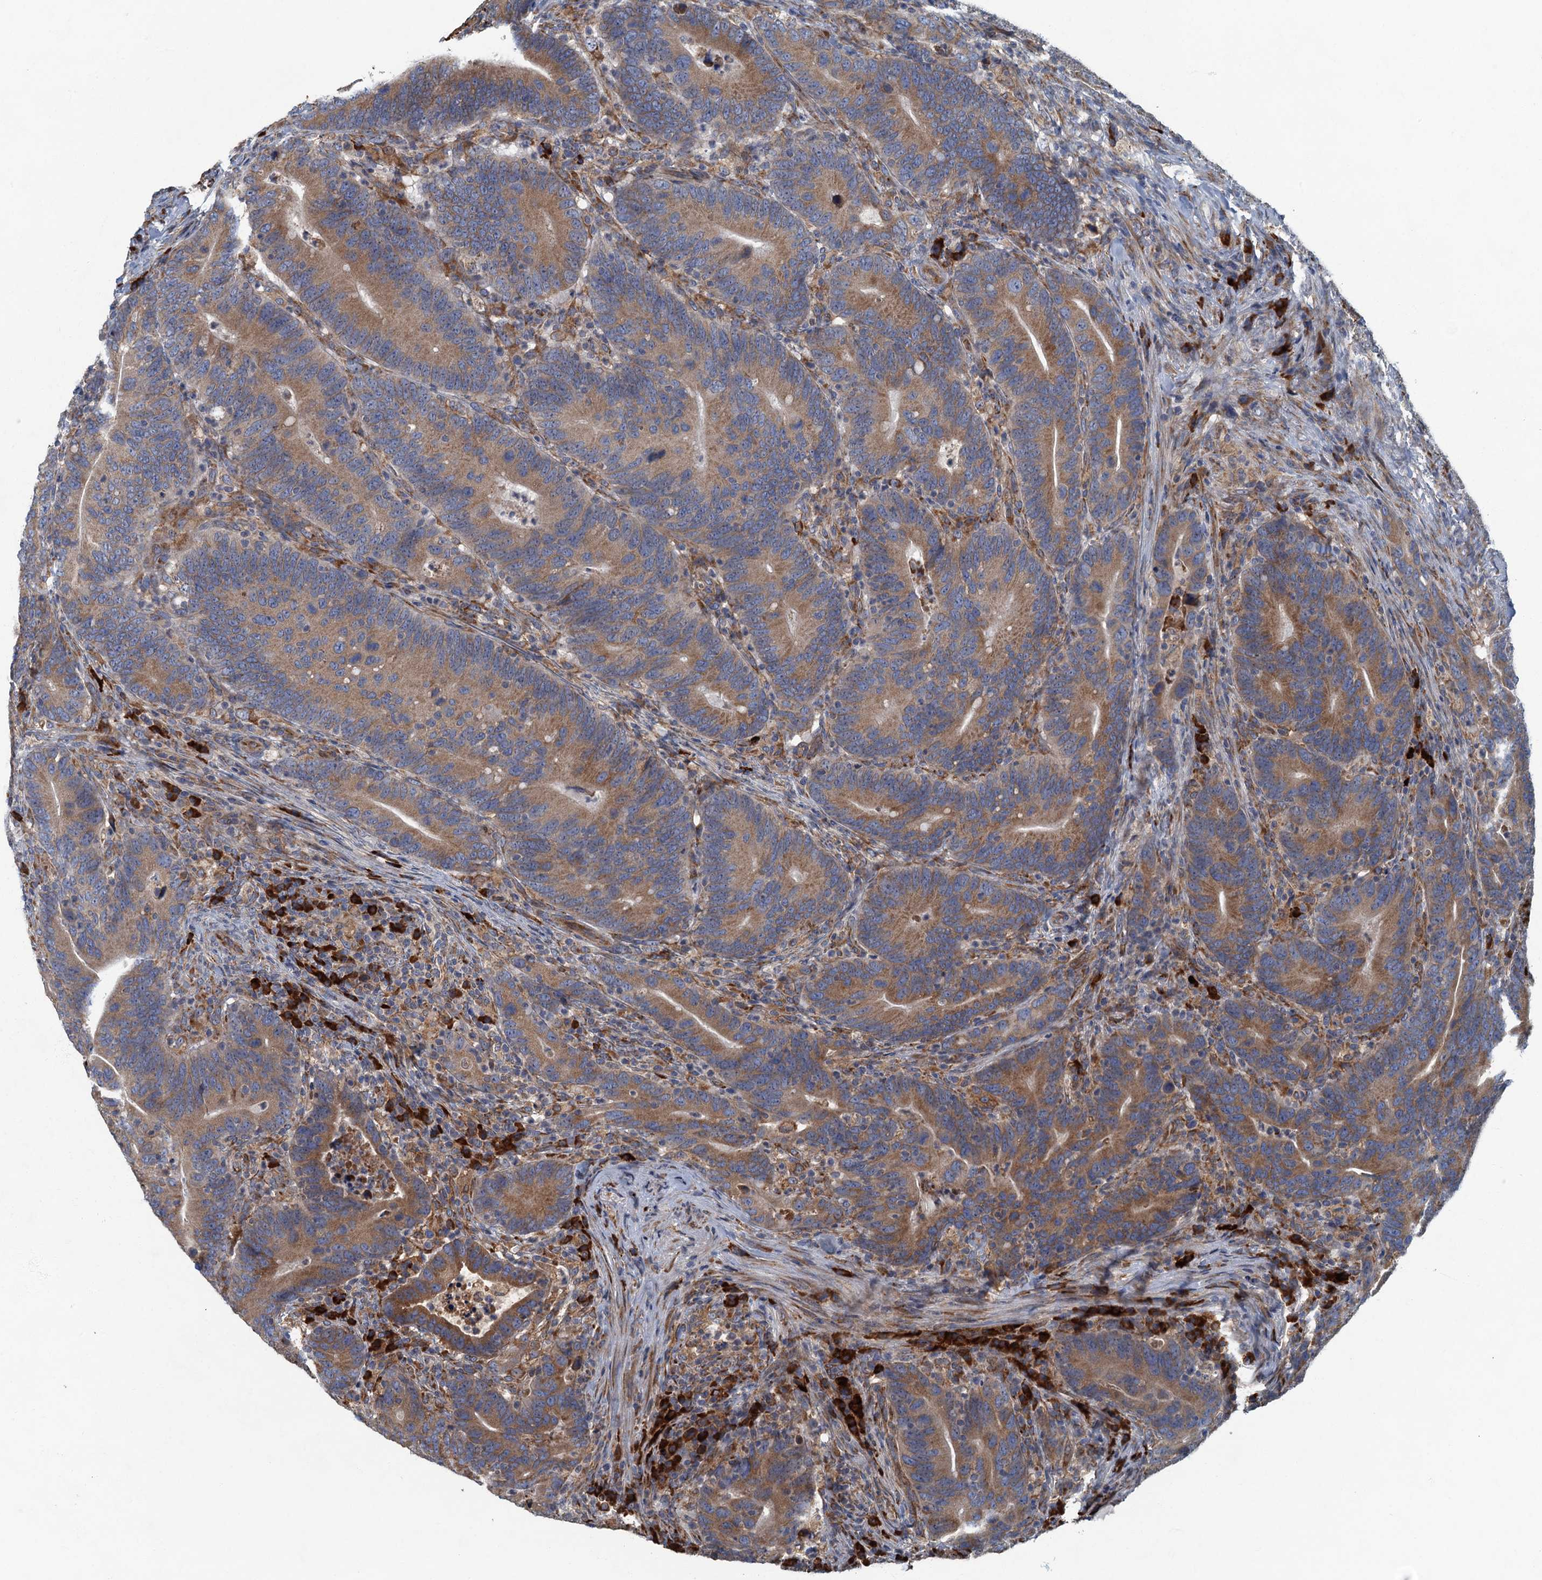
{"staining": {"intensity": "moderate", "quantity": ">75%", "location": "cytoplasmic/membranous"}, "tissue": "colorectal cancer", "cell_type": "Tumor cells", "image_type": "cancer", "snomed": [{"axis": "morphology", "description": "Adenocarcinoma, NOS"}, {"axis": "topography", "description": "Colon"}], "caption": "Immunohistochemistry (DAB (3,3'-diaminobenzidine)) staining of human colorectal cancer demonstrates moderate cytoplasmic/membranous protein staining in about >75% of tumor cells.", "gene": "SPDYC", "patient": {"sex": "female", "age": 66}}